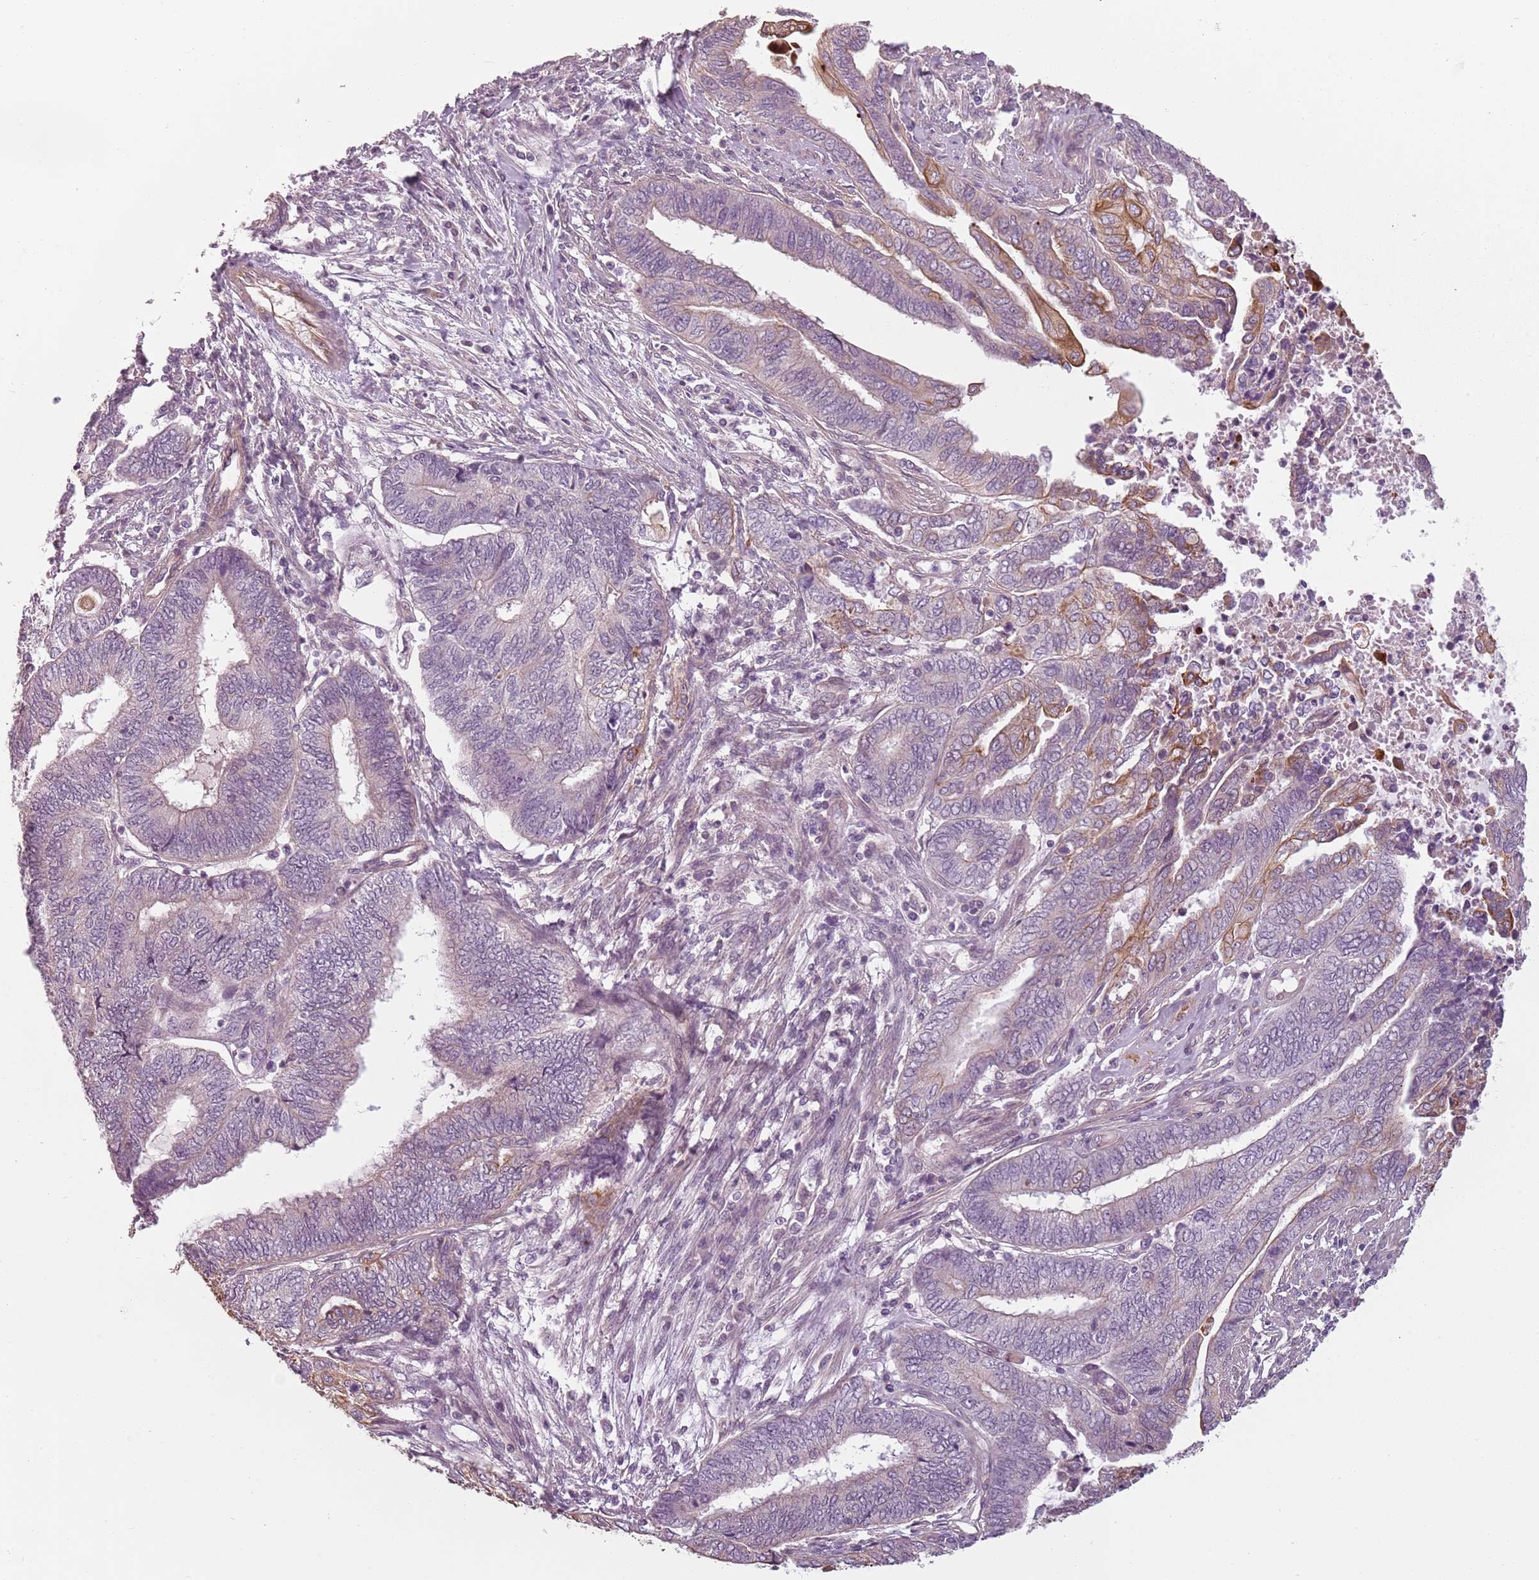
{"staining": {"intensity": "moderate", "quantity": "<25%", "location": "cytoplasmic/membranous"}, "tissue": "endometrial cancer", "cell_type": "Tumor cells", "image_type": "cancer", "snomed": [{"axis": "morphology", "description": "Adenocarcinoma, NOS"}, {"axis": "topography", "description": "Uterus"}, {"axis": "topography", "description": "Endometrium"}], "caption": "IHC staining of endometrial adenocarcinoma, which displays low levels of moderate cytoplasmic/membranous staining in approximately <25% of tumor cells indicating moderate cytoplasmic/membranous protein staining. The staining was performed using DAB (3,3'-diaminobenzidine) (brown) for protein detection and nuclei were counterstained in hematoxylin (blue).", "gene": "TLCD2", "patient": {"sex": "female", "age": 70}}